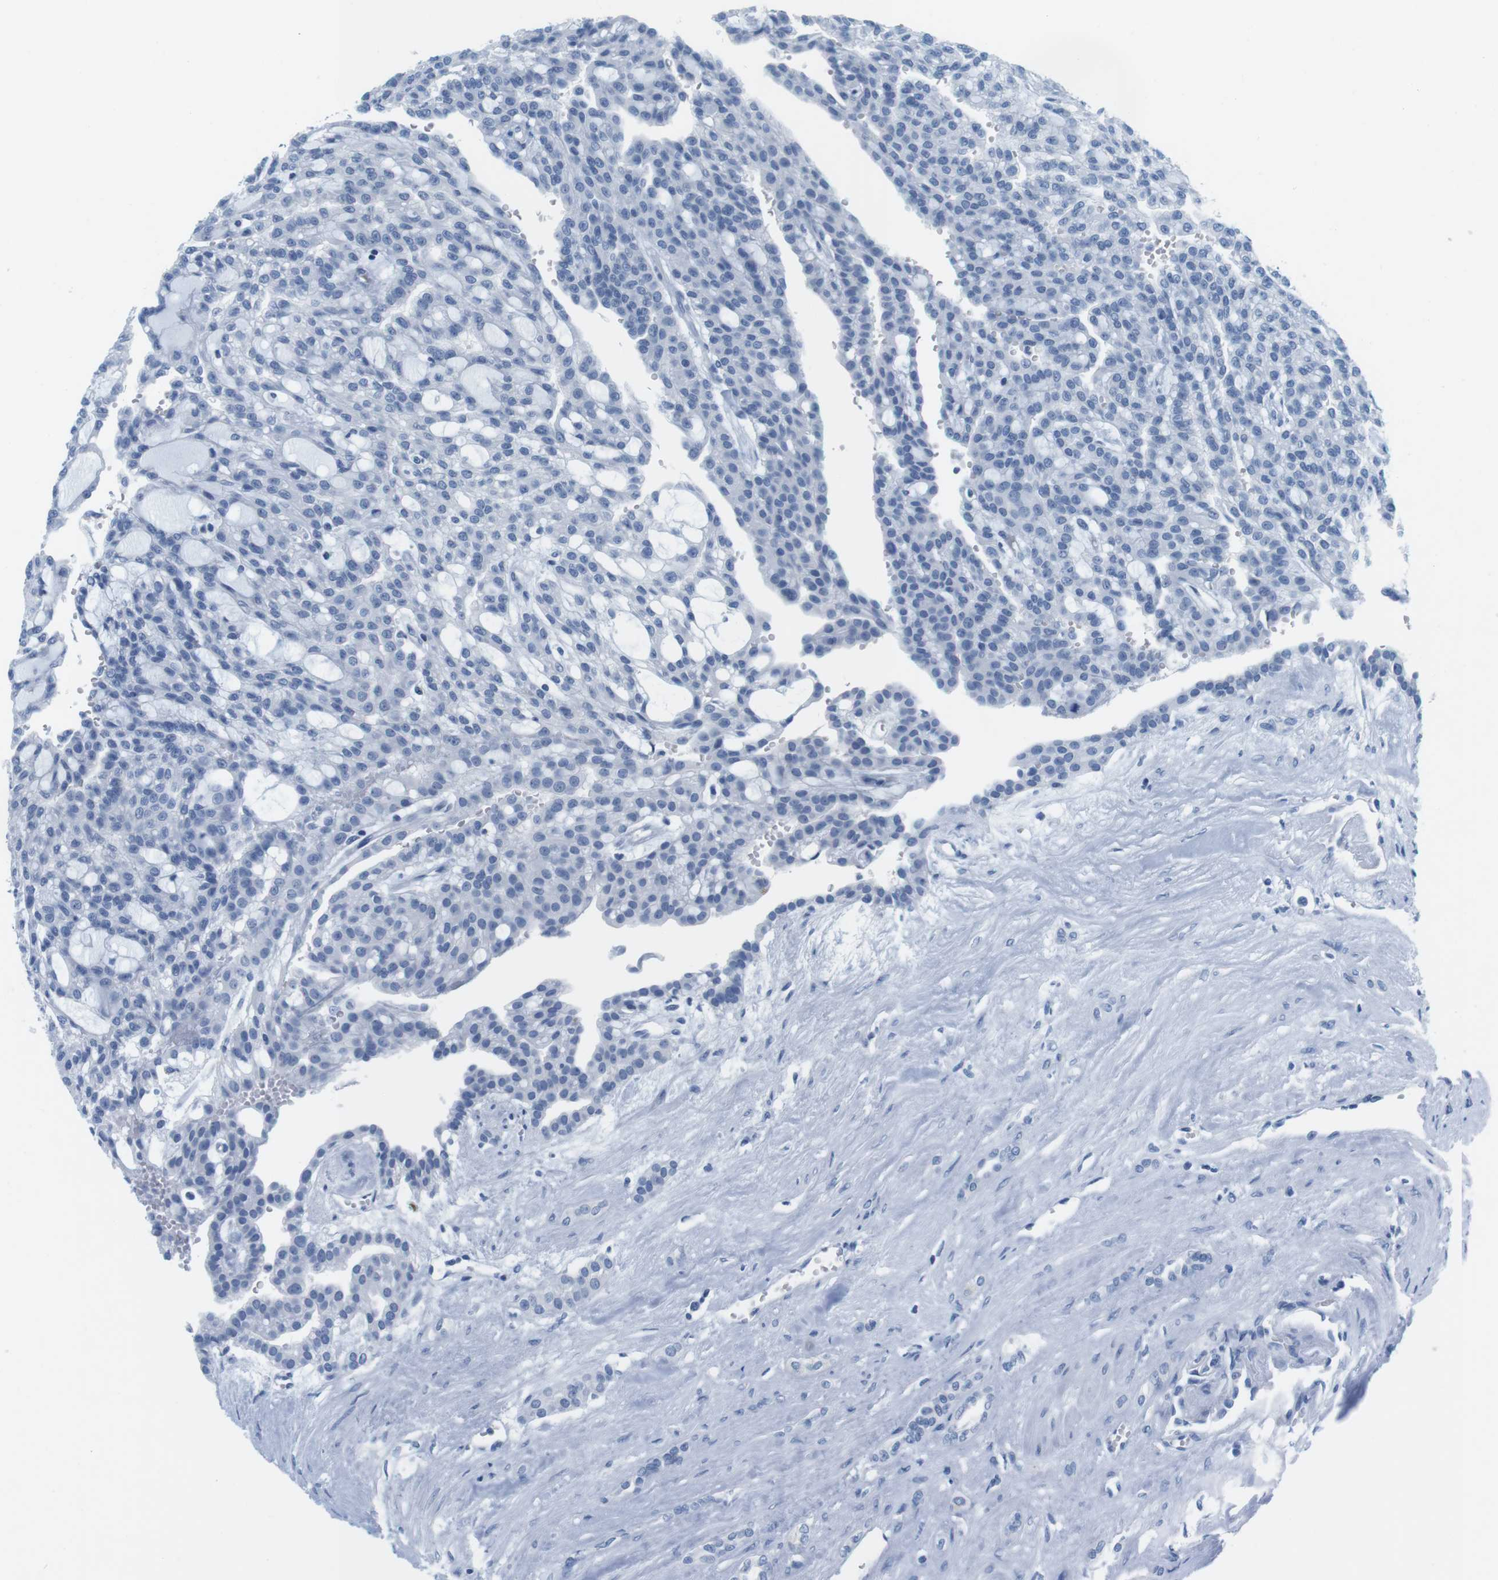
{"staining": {"intensity": "negative", "quantity": "none", "location": "none"}, "tissue": "renal cancer", "cell_type": "Tumor cells", "image_type": "cancer", "snomed": [{"axis": "morphology", "description": "Adenocarcinoma, NOS"}, {"axis": "topography", "description": "Kidney"}], "caption": "Immunohistochemistry photomicrograph of neoplastic tissue: renal cancer stained with DAB (3,3'-diaminobenzidine) reveals no significant protein positivity in tumor cells.", "gene": "CYP2C9", "patient": {"sex": "male", "age": 63}}